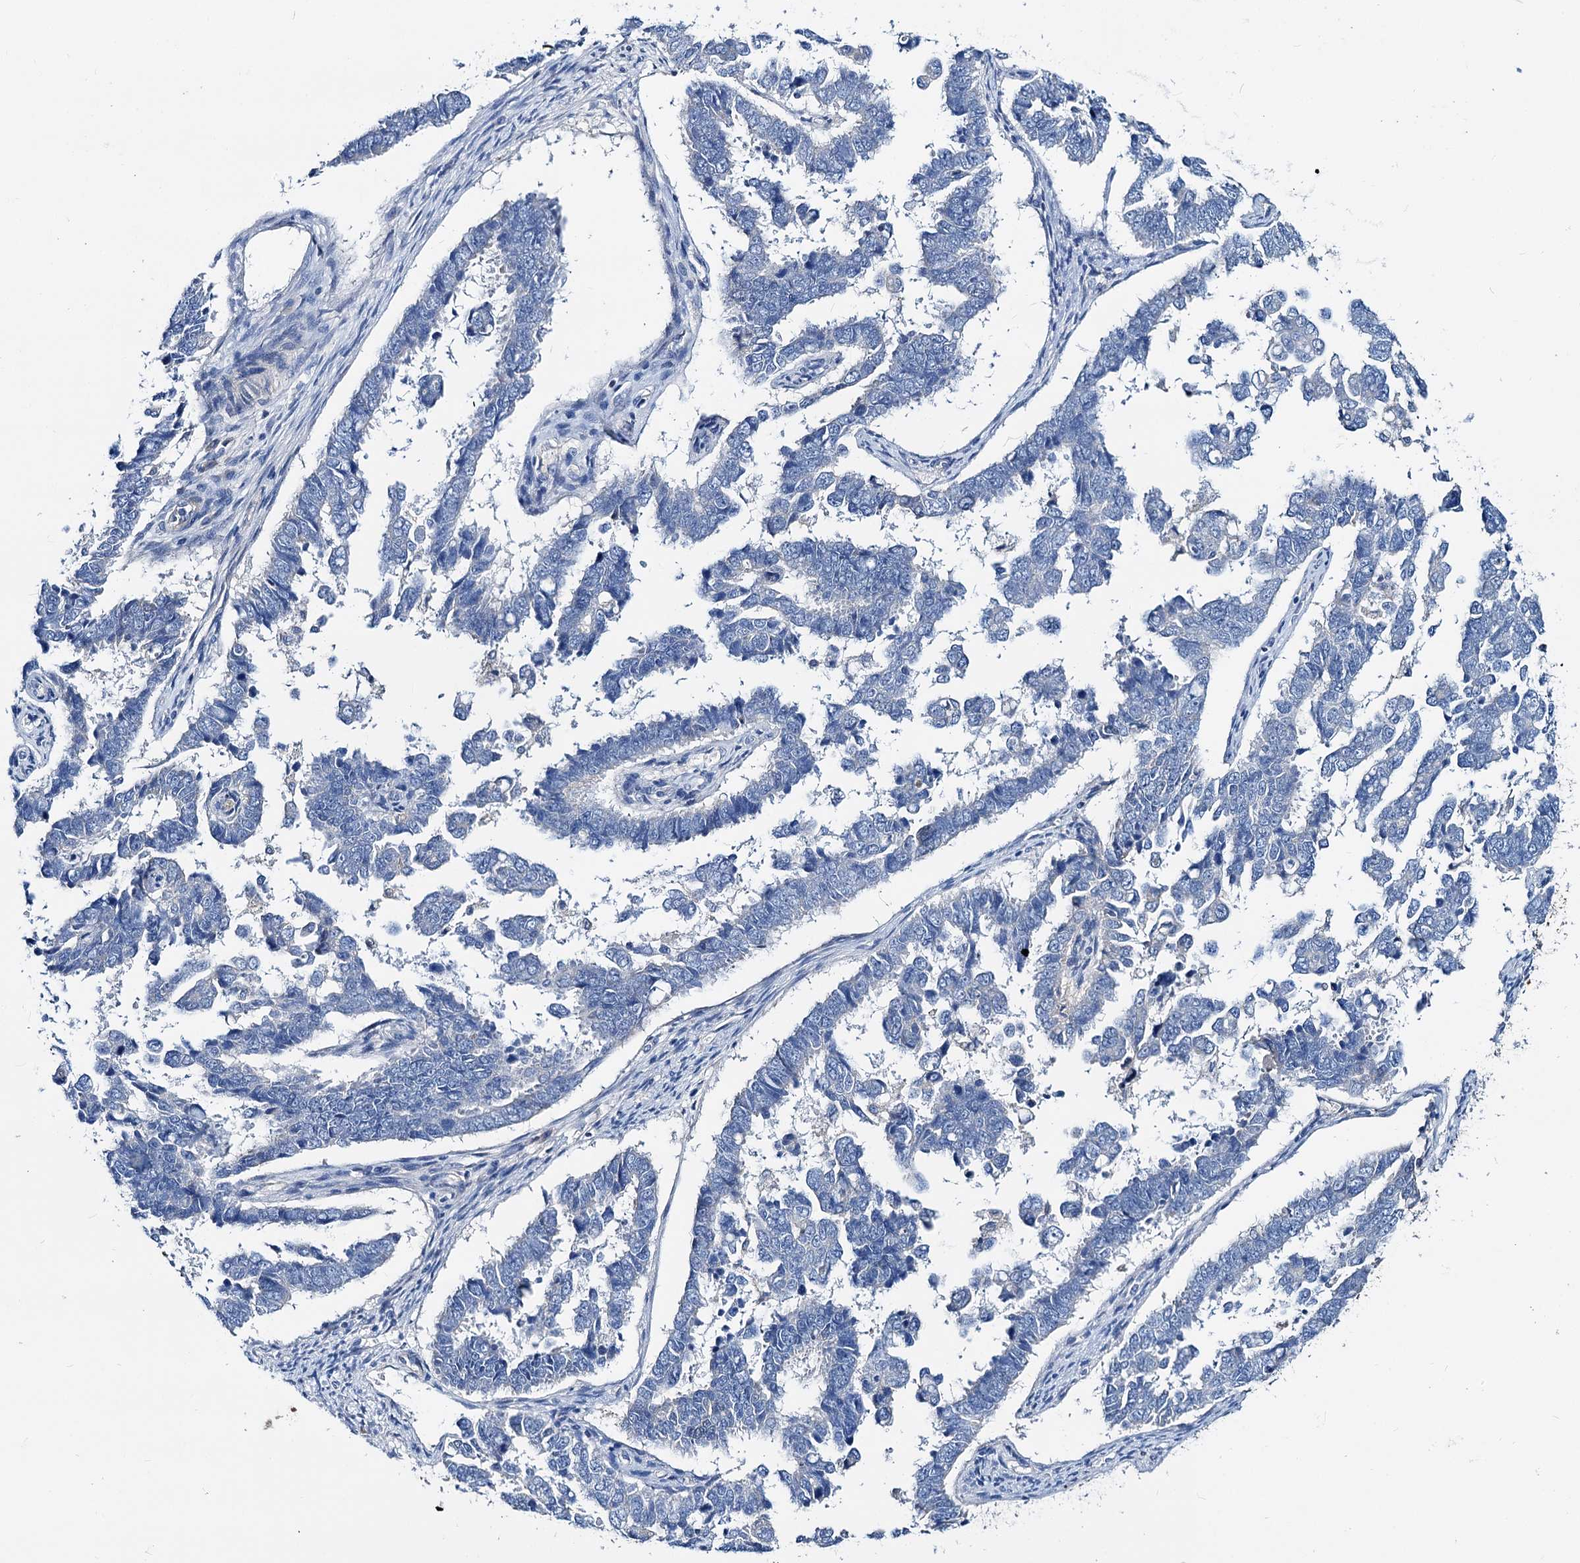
{"staining": {"intensity": "negative", "quantity": "none", "location": "none"}, "tissue": "endometrial cancer", "cell_type": "Tumor cells", "image_type": "cancer", "snomed": [{"axis": "morphology", "description": "Adenocarcinoma, NOS"}, {"axis": "topography", "description": "Endometrium"}], "caption": "Endometrial adenocarcinoma stained for a protein using immunohistochemistry (IHC) demonstrates no expression tumor cells.", "gene": "DYDC2", "patient": {"sex": "female", "age": 75}}